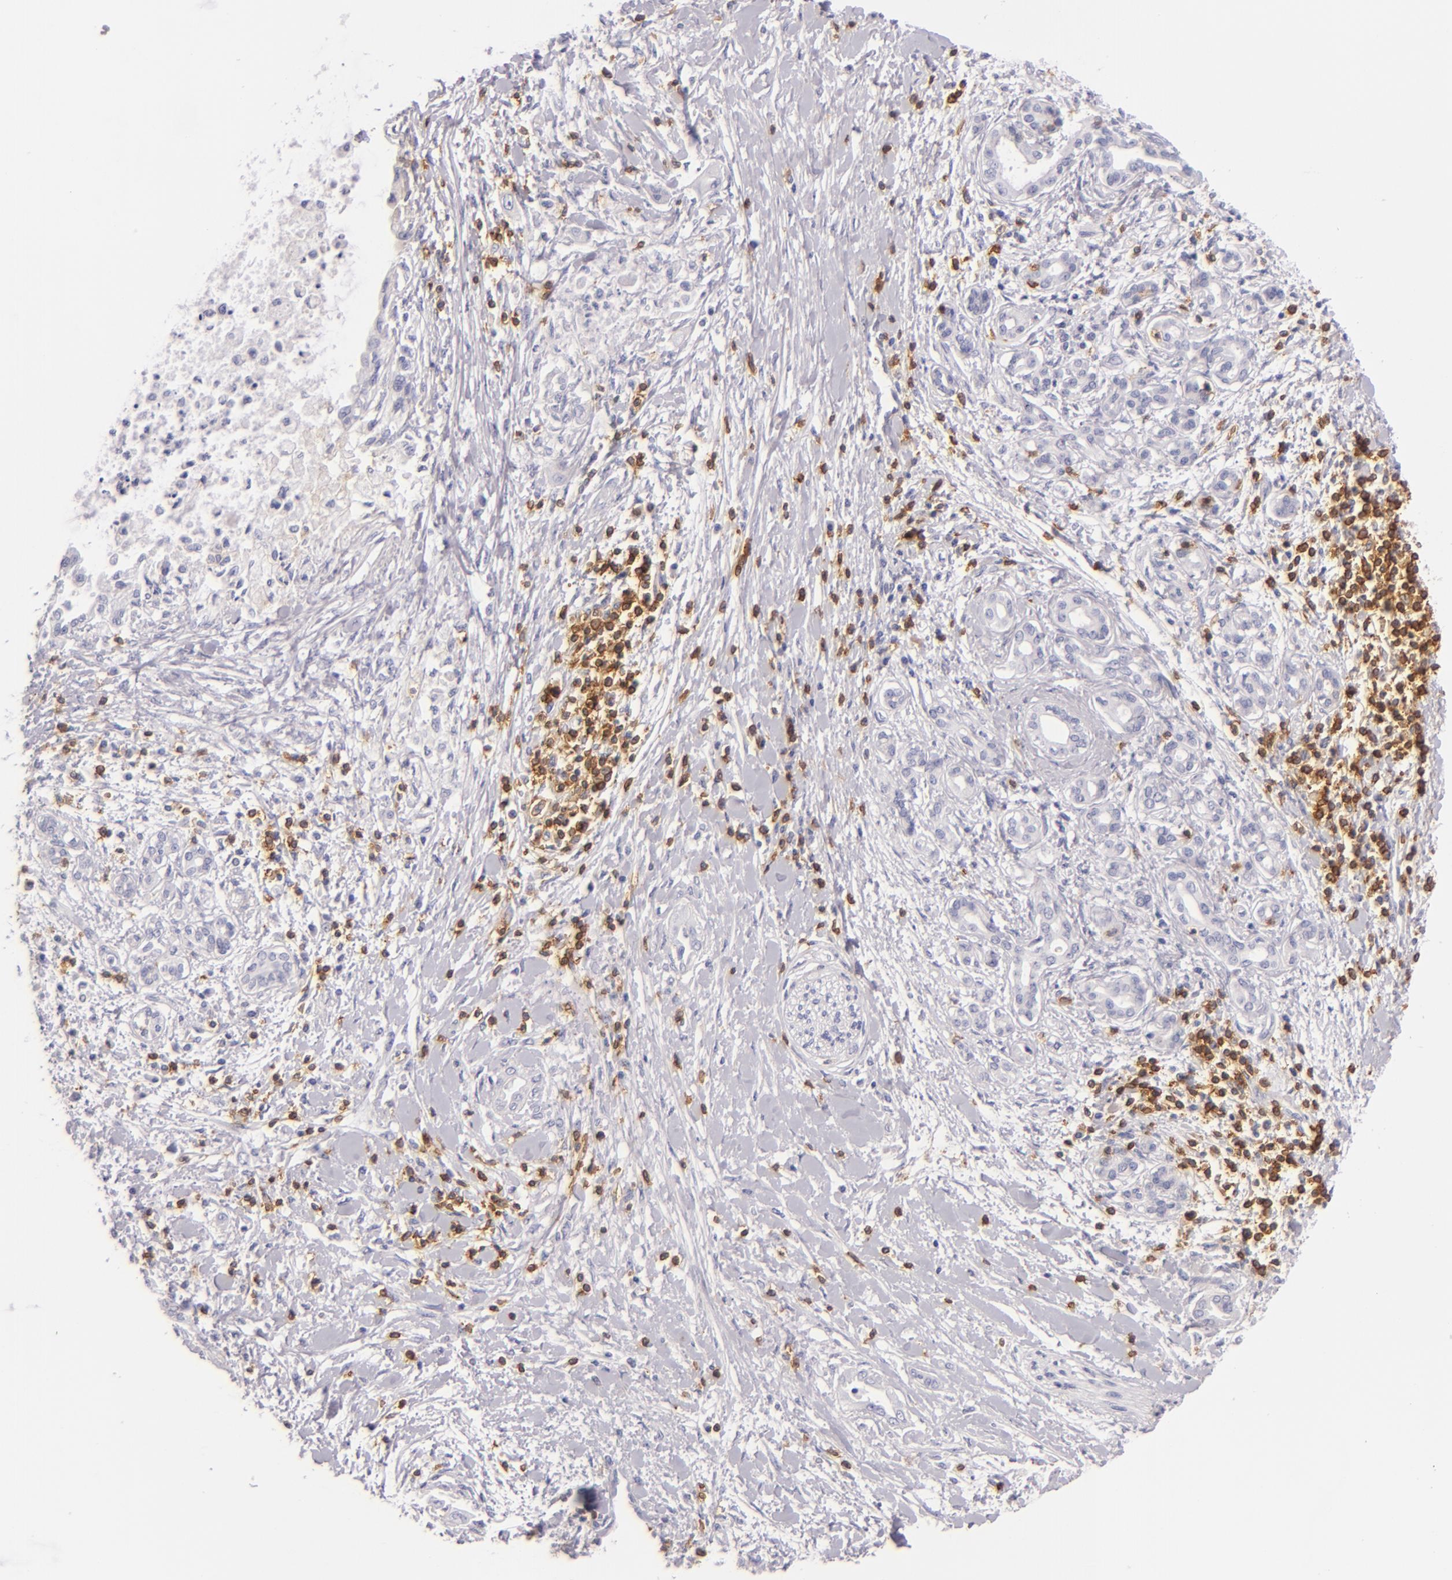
{"staining": {"intensity": "negative", "quantity": "none", "location": "none"}, "tissue": "pancreatic cancer", "cell_type": "Tumor cells", "image_type": "cancer", "snomed": [{"axis": "morphology", "description": "Adenocarcinoma, NOS"}, {"axis": "topography", "description": "Pancreas"}], "caption": "This micrograph is of pancreatic adenocarcinoma stained with immunohistochemistry to label a protein in brown with the nuclei are counter-stained blue. There is no positivity in tumor cells.", "gene": "LAT", "patient": {"sex": "female", "age": 64}}